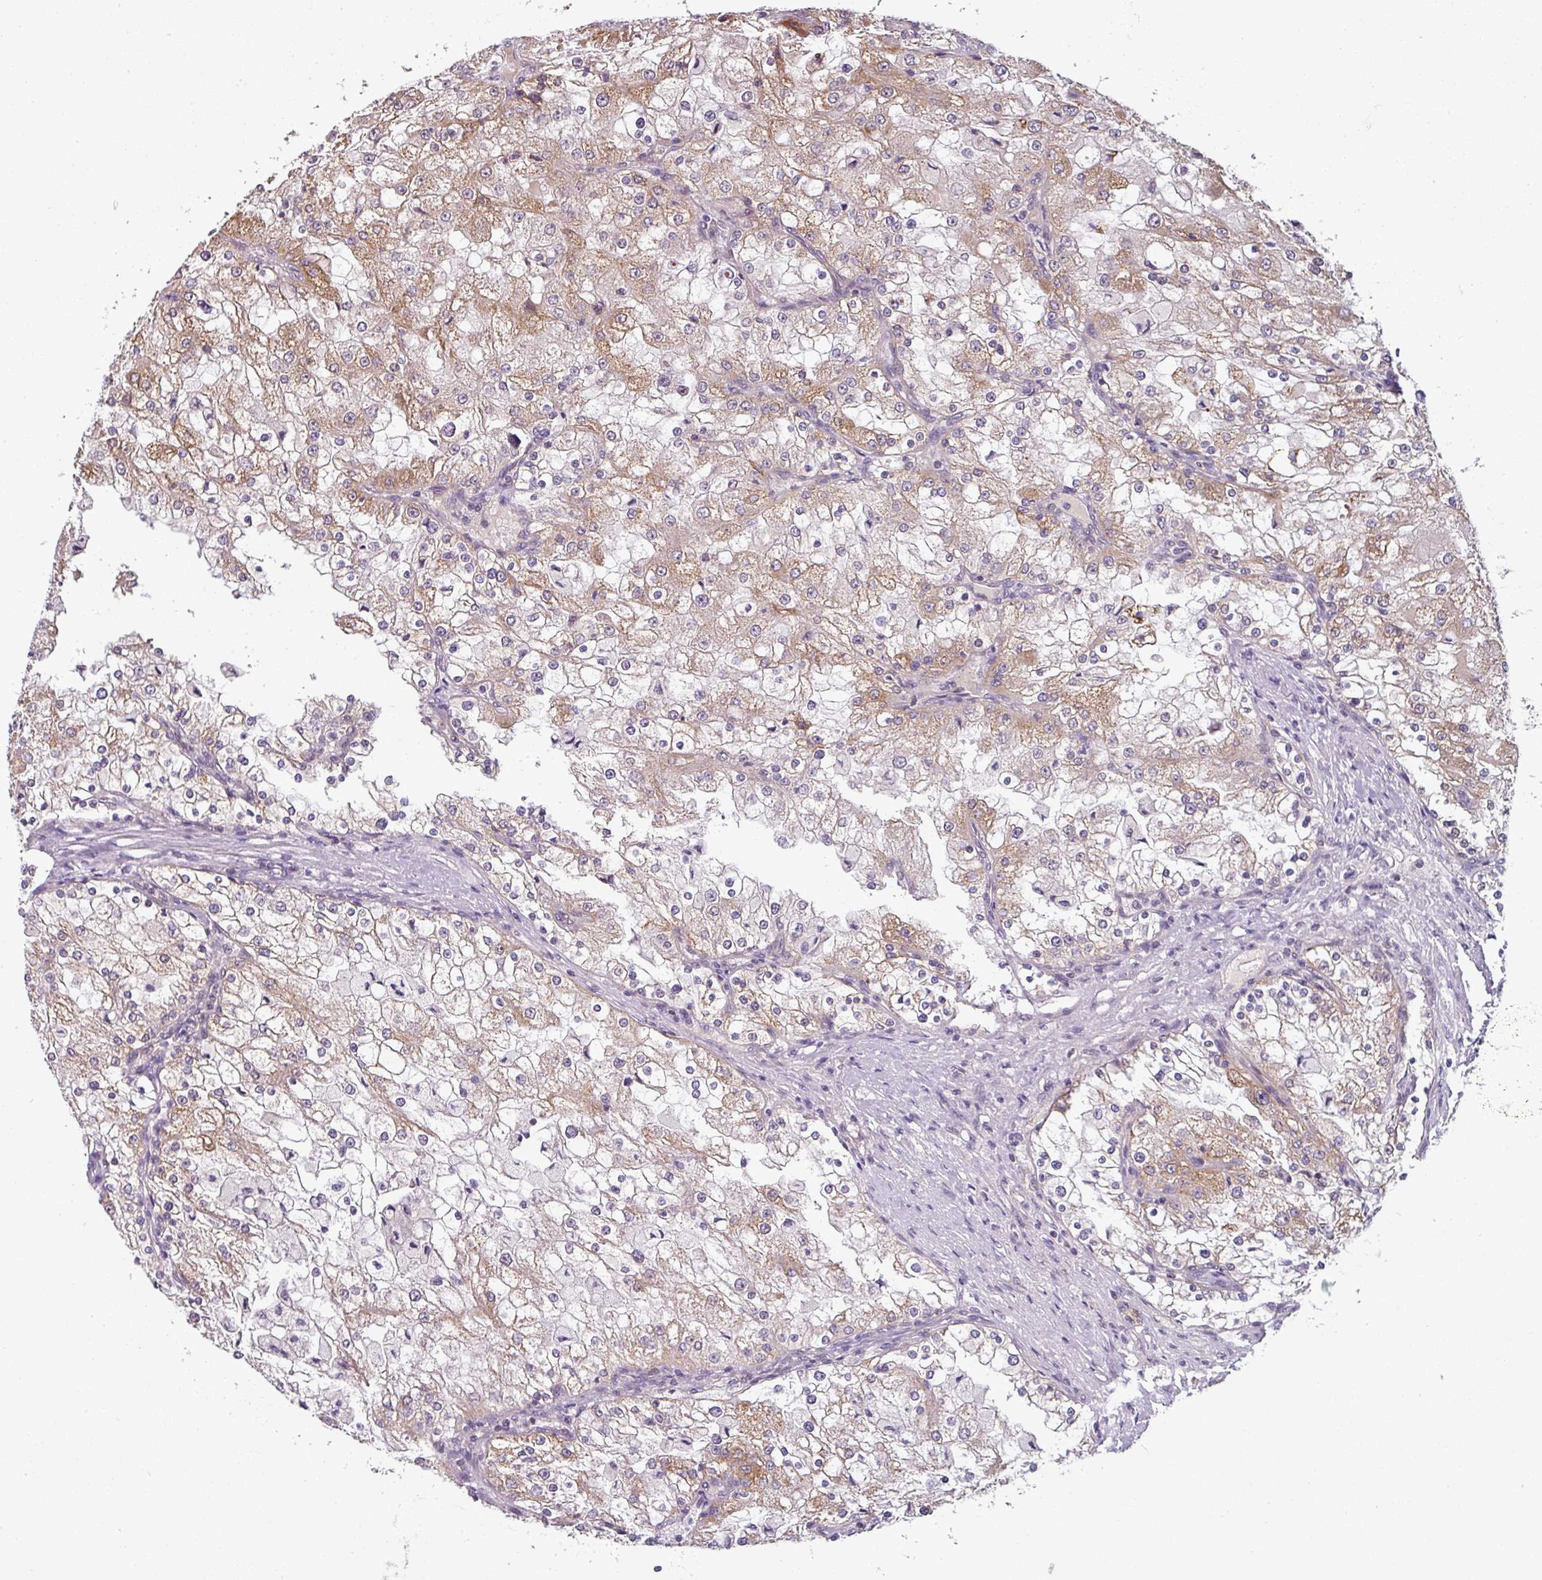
{"staining": {"intensity": "moderate", "quantity": "25%-75%", "location": "cytoplasmic/membranous"}, "tissue": "renal cancer", "cell_type": "Tumor cells", "image_type": "cancer", "snomed": [{"axis": "morphology", "description": "Adenocarcinoma, NOS"}, {"axis": "topography", "description": "Kidney"}], "caption": "Protein staining exhibits moderate cytoplasmic/membranous expression in about 25%-75% of tumor cells in adenocarcinoma (renal).", "gene": "PRELID3B", "patient": {"sex": "female", "age": 74}}